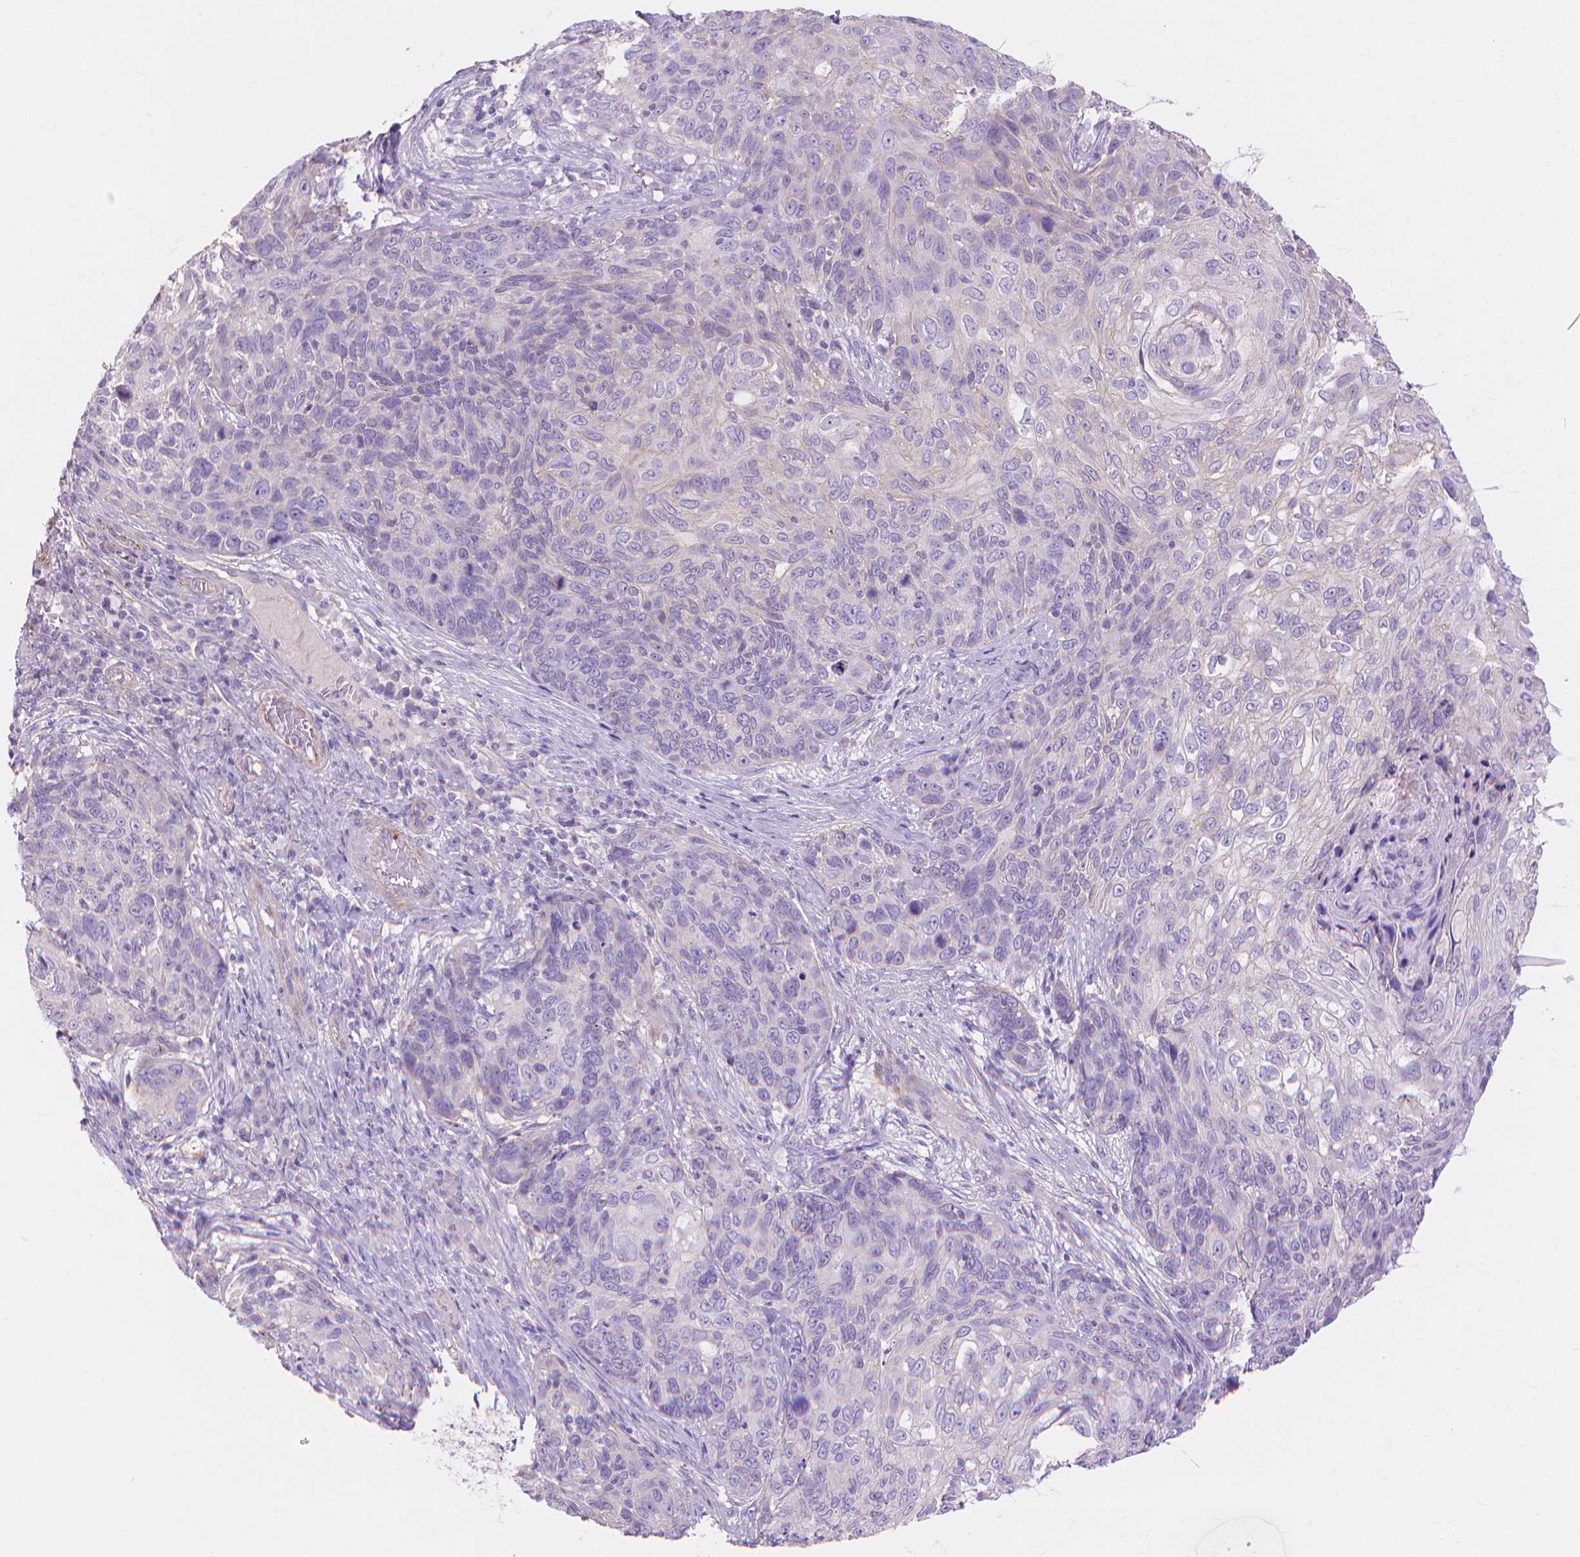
{"staining": {"intensity": "negative", "quantity": "none", "location": "none"}, "tissue": "skin cancer", "cell_type": "Tumor cells", "image_type": "cancer", "snomed": [{"axis": "morphology", "description": "Squamous cell carcinoma, NOS"}, {"axis": "topography", "description": "Skin"}], "caption": "Immunohistochemical staining of human squamous cell carcinoma (skin) shows no significant positivity in tumor cells.", "gene": "MBLAC1", "patient": {"sex": "male", "age": 92}}